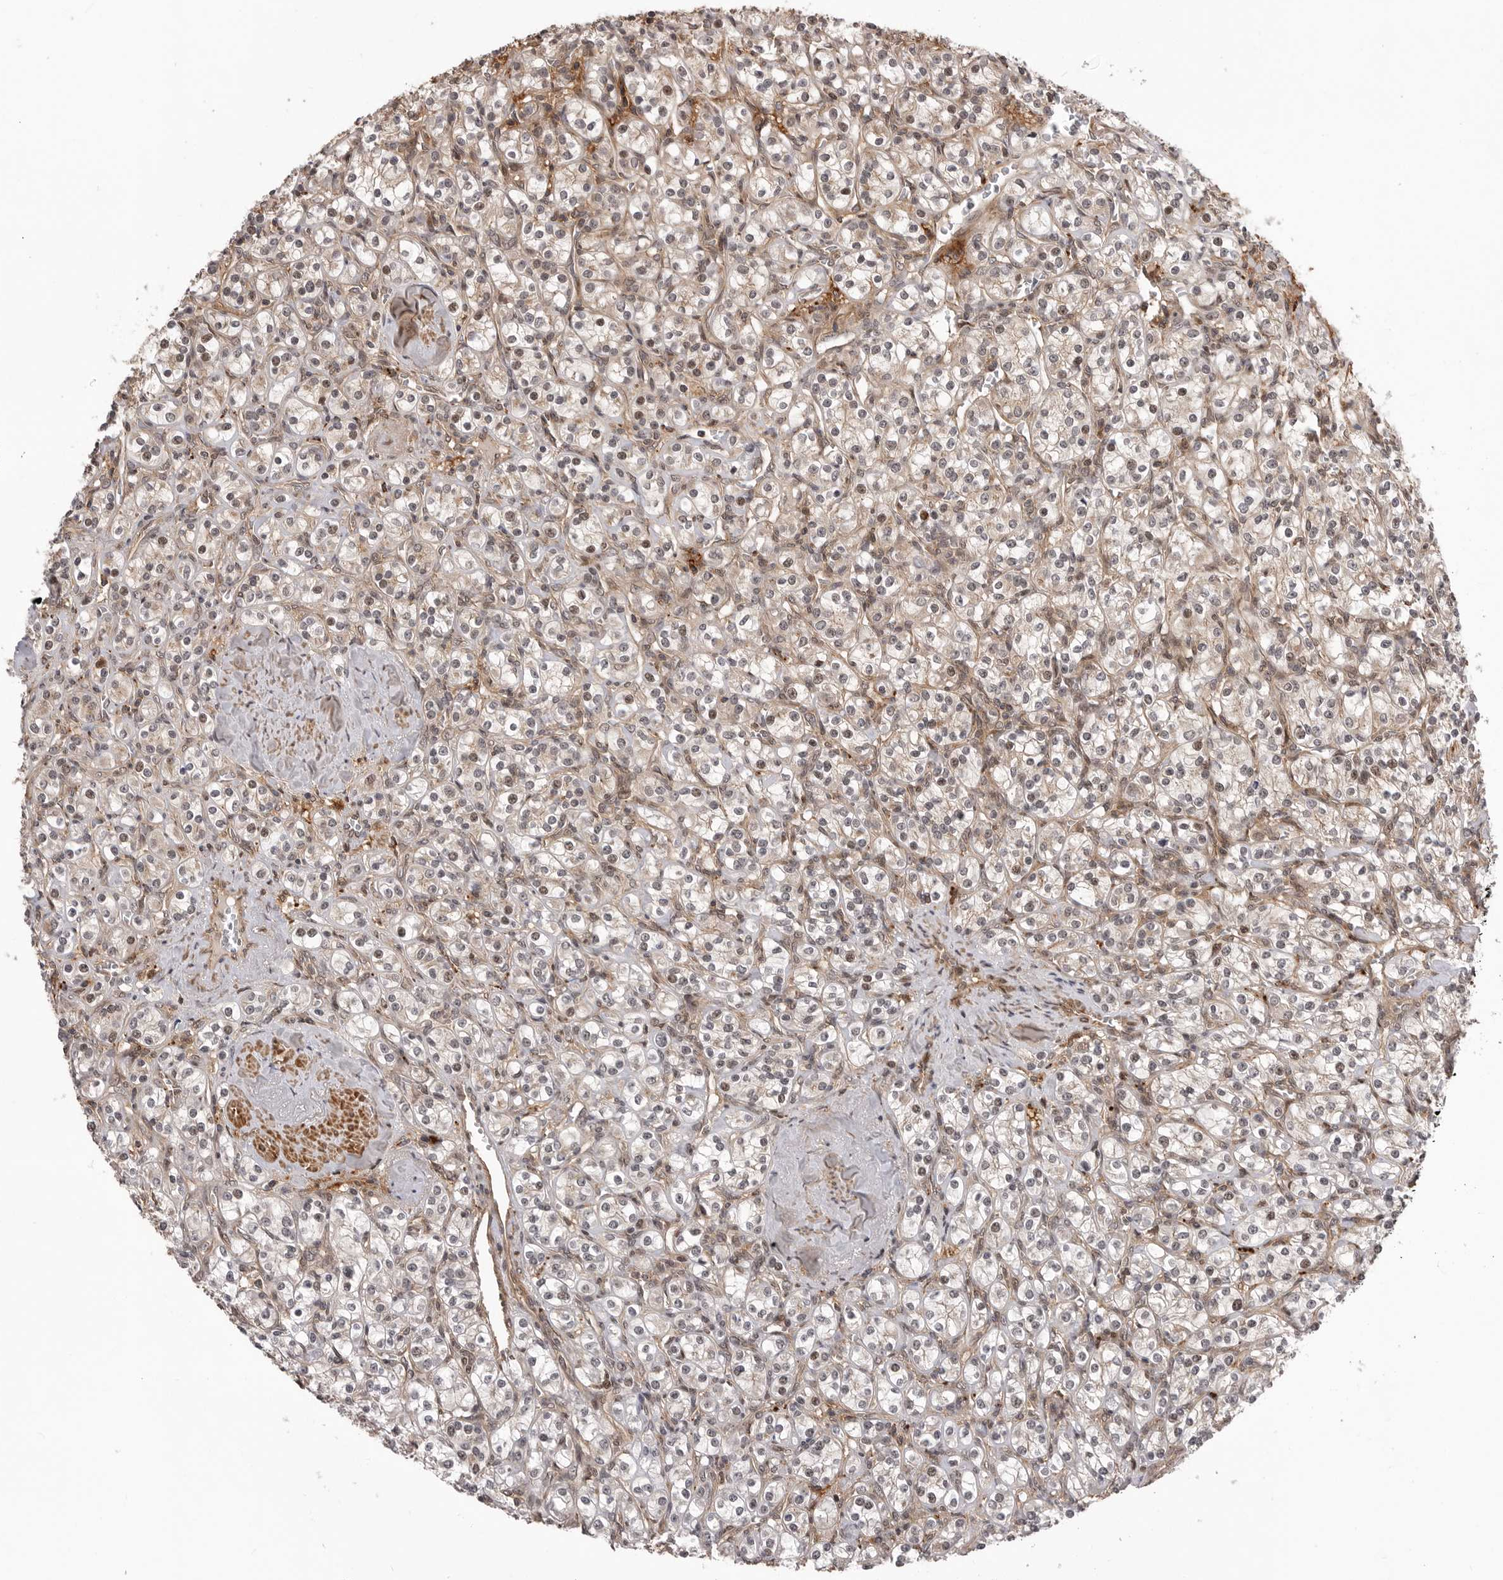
{"staining": {"intensity": "negative", "quantity": "none", "location": "none"}, "tissue": "renal cancer", "cell_type": "Tumor cells", "image_type": "cancer", "snomed": [{"axis": "morphology", "description": "Adenocarcinoma, NOS"}, {"axis": "topography", "description": "Kidney"}], "caption": "IHC of human renal cancer reveals no expression in tumor cells.", "gene": "TRIM56", "patient": {"sex": "male", "age": 77}}